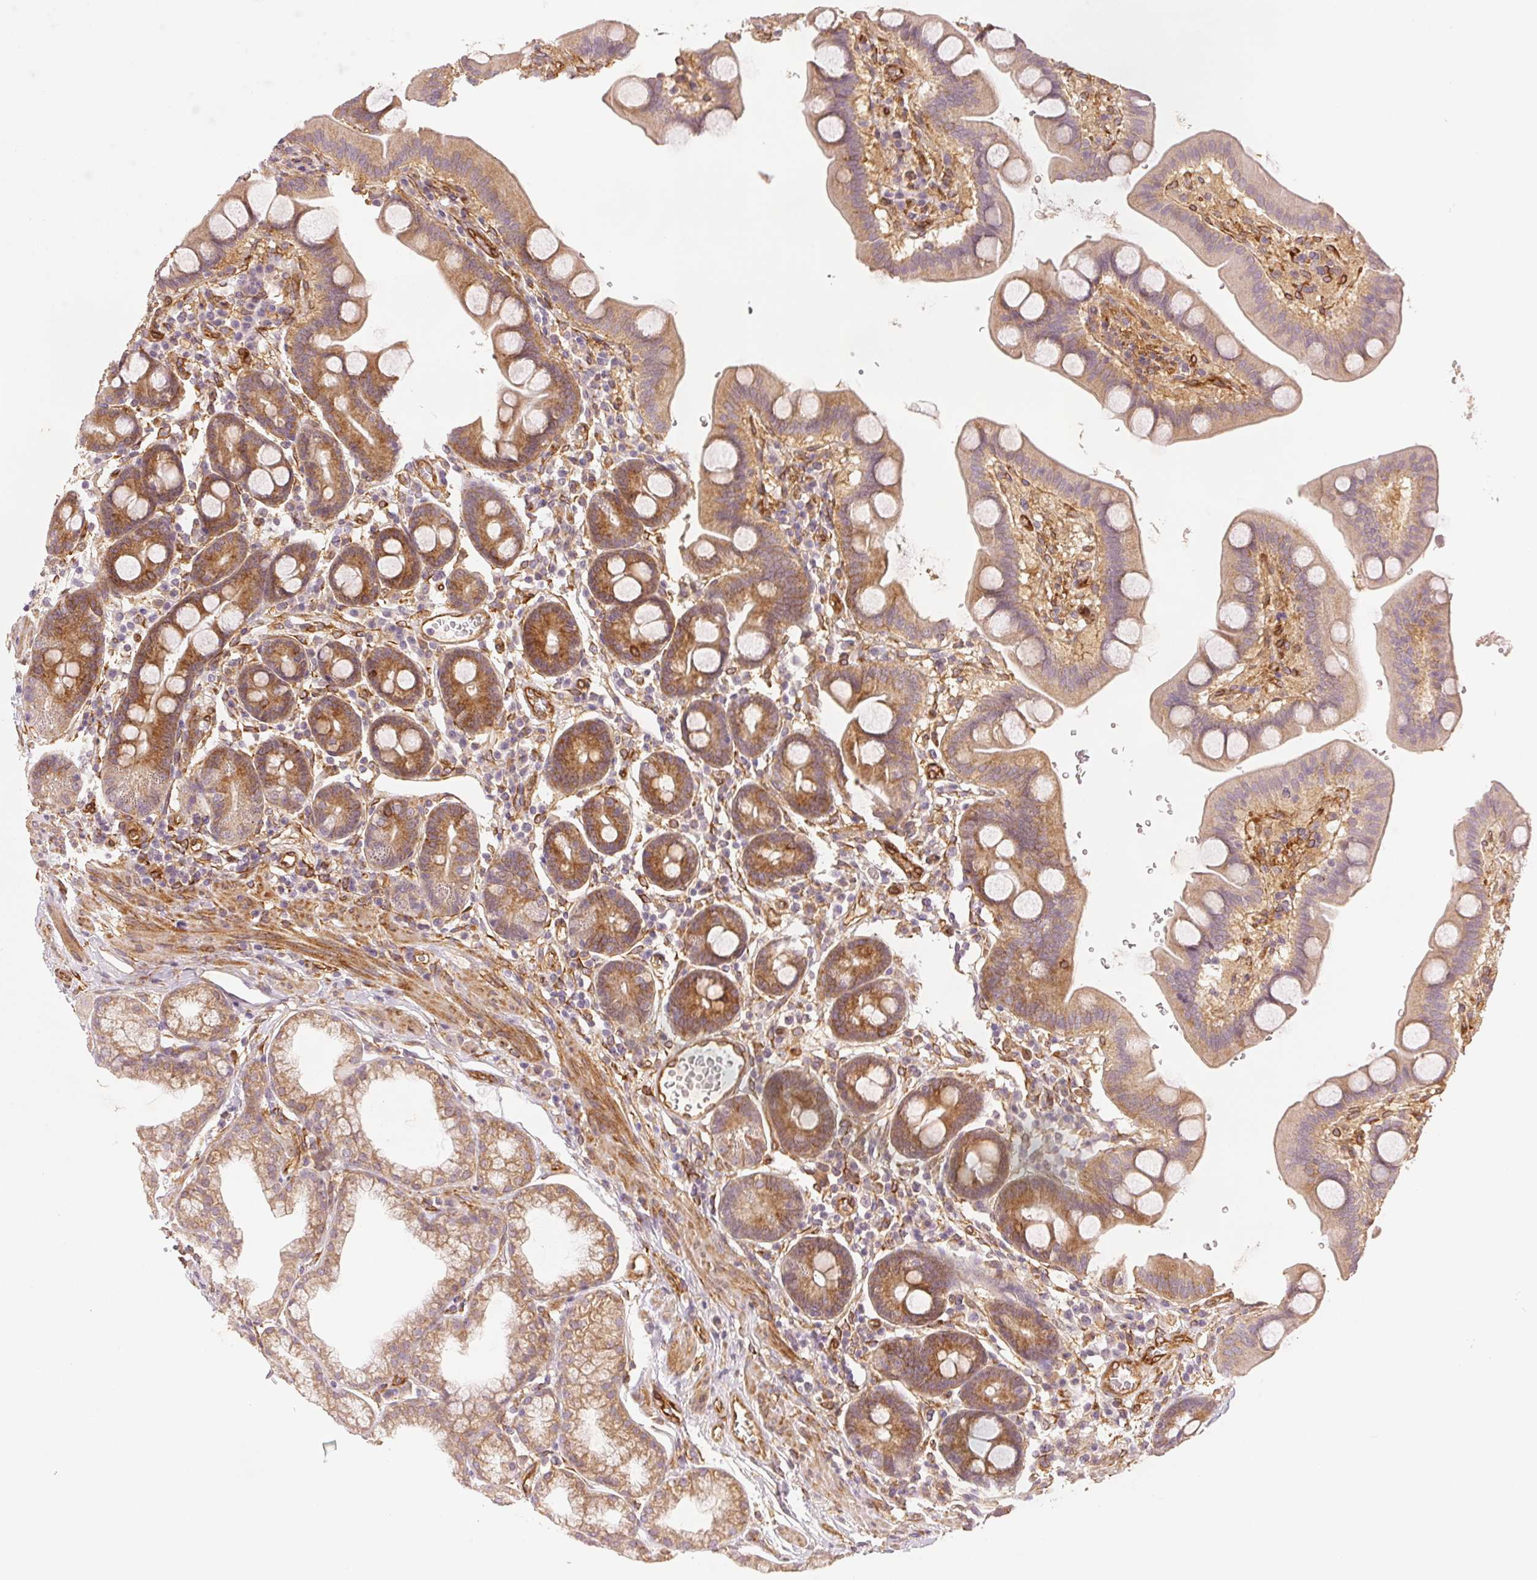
{"staining": {"intensity": "moderate", "quantity": "25%-75%", "location": "cytoplasmic/membranous"}, "tissue": "duodenum", "cell_type": "Glandular cells", "image_type": "normal", "snomed": [{"axis": "morphology", "description": "Normal tissue, NOS"}, {"axis": "topography", "description": "Duodenum"}], "caption": "About 25%-75% of glandular cells in normal duodenum demonstrate moderate cytoplasmic/membranous protein positivity as visualized by brown immunohistochemical staining.", "gene": "DIAPH2", "patient": {"sex": "male", "age": 59}}